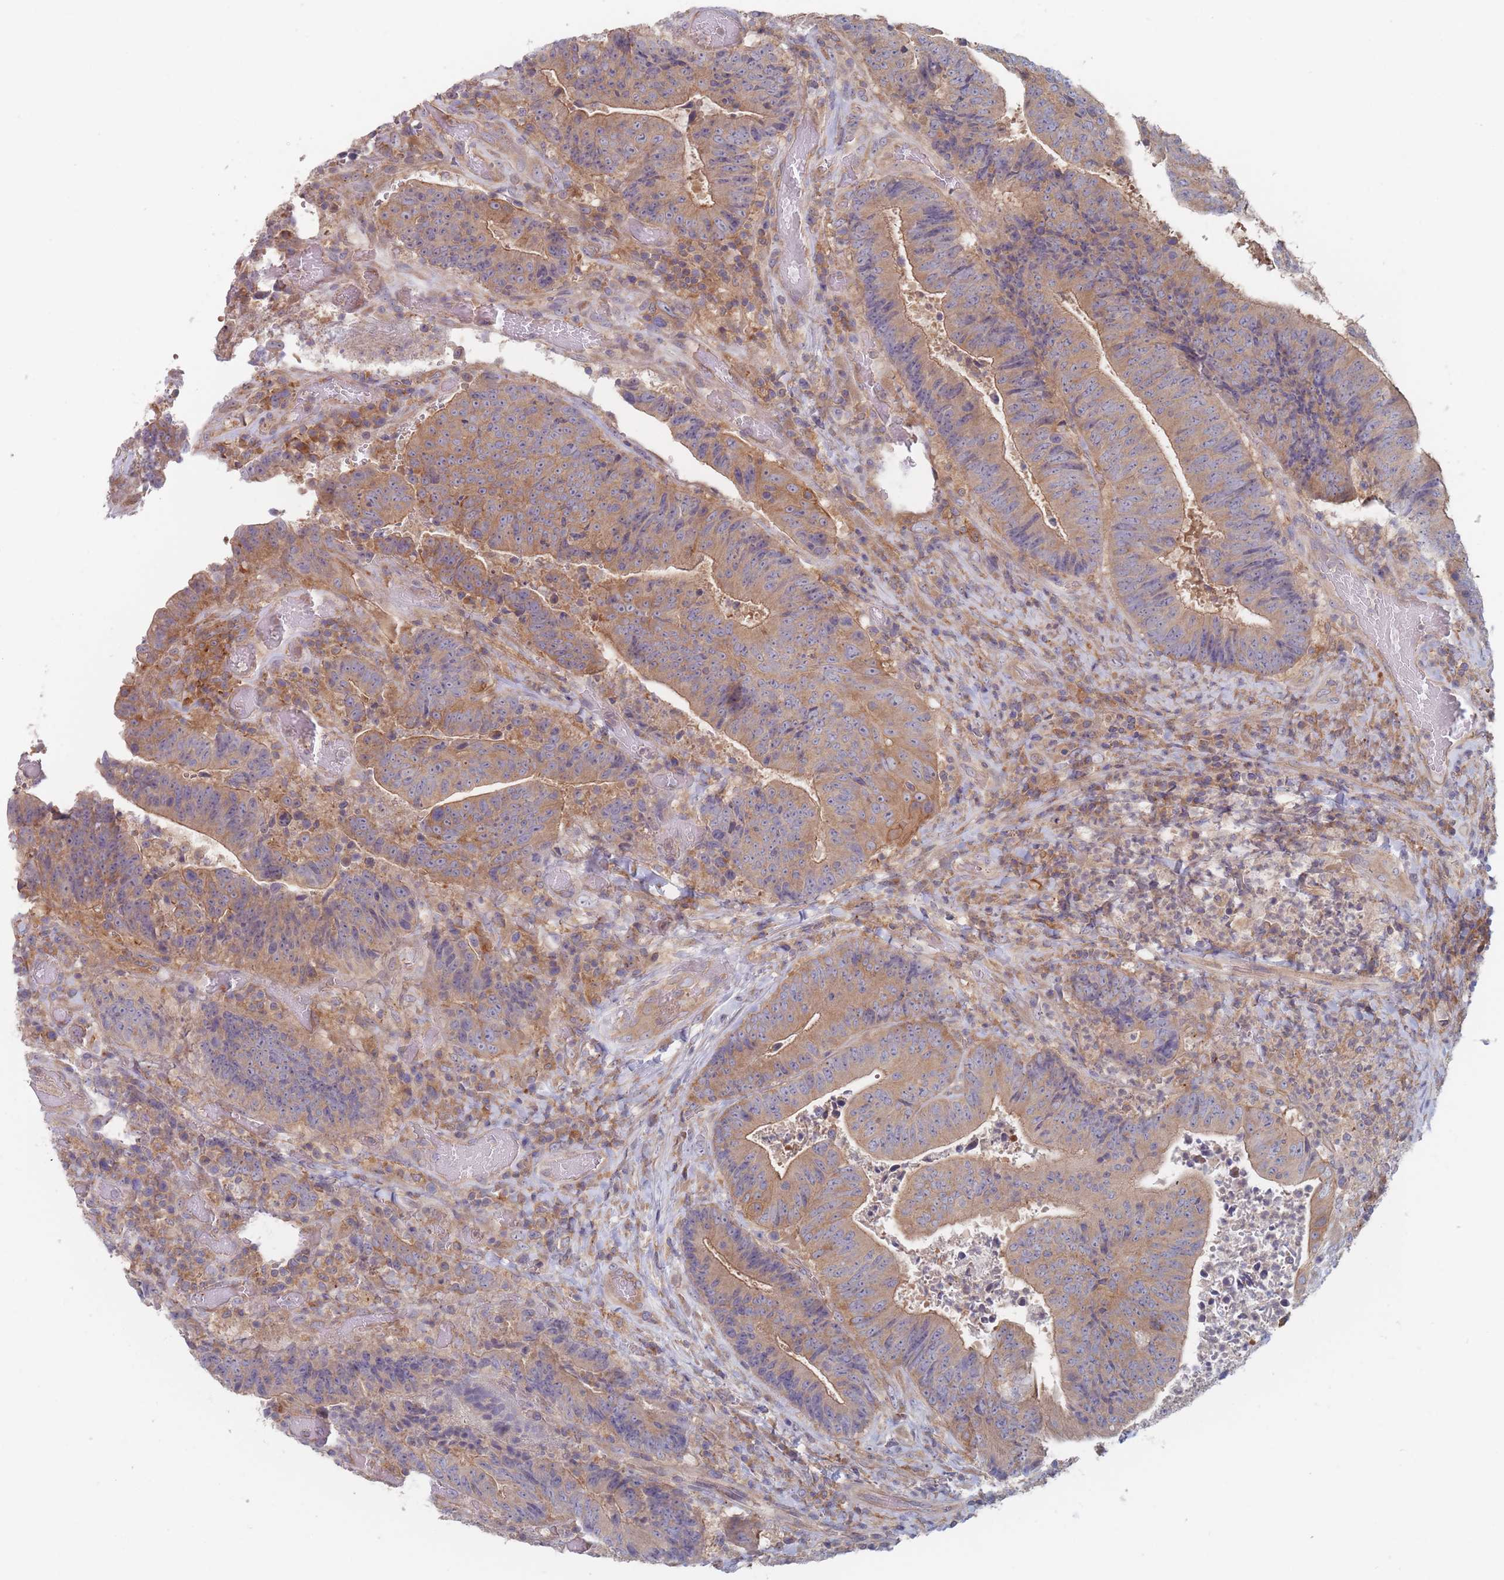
{"staining": {"intensity": "moderate", "quantity": ">75%", "location": "cytoplasmic/membranous"}, "tissue": "colorectal cancer", "cell_type": "Tumor cells", "image_type": "cancer", "snomed": [{"axis": "morphology", "description": "Adenocarcinoma, NOS"}, {"axis": "topography", "description": "Rectum"}], "caption": "IHC (DAB (3,3'-diaminobenzidine)) staining of human colorectal adenocarcinoma displays moderate cytoplasmic/membranous protein positivity in approximately >75% of tumor cells. (IHC, brightfield microscopy, high magnification).", "gene": "EFCC1", "patient": {"sex": "male", "age": 72}}